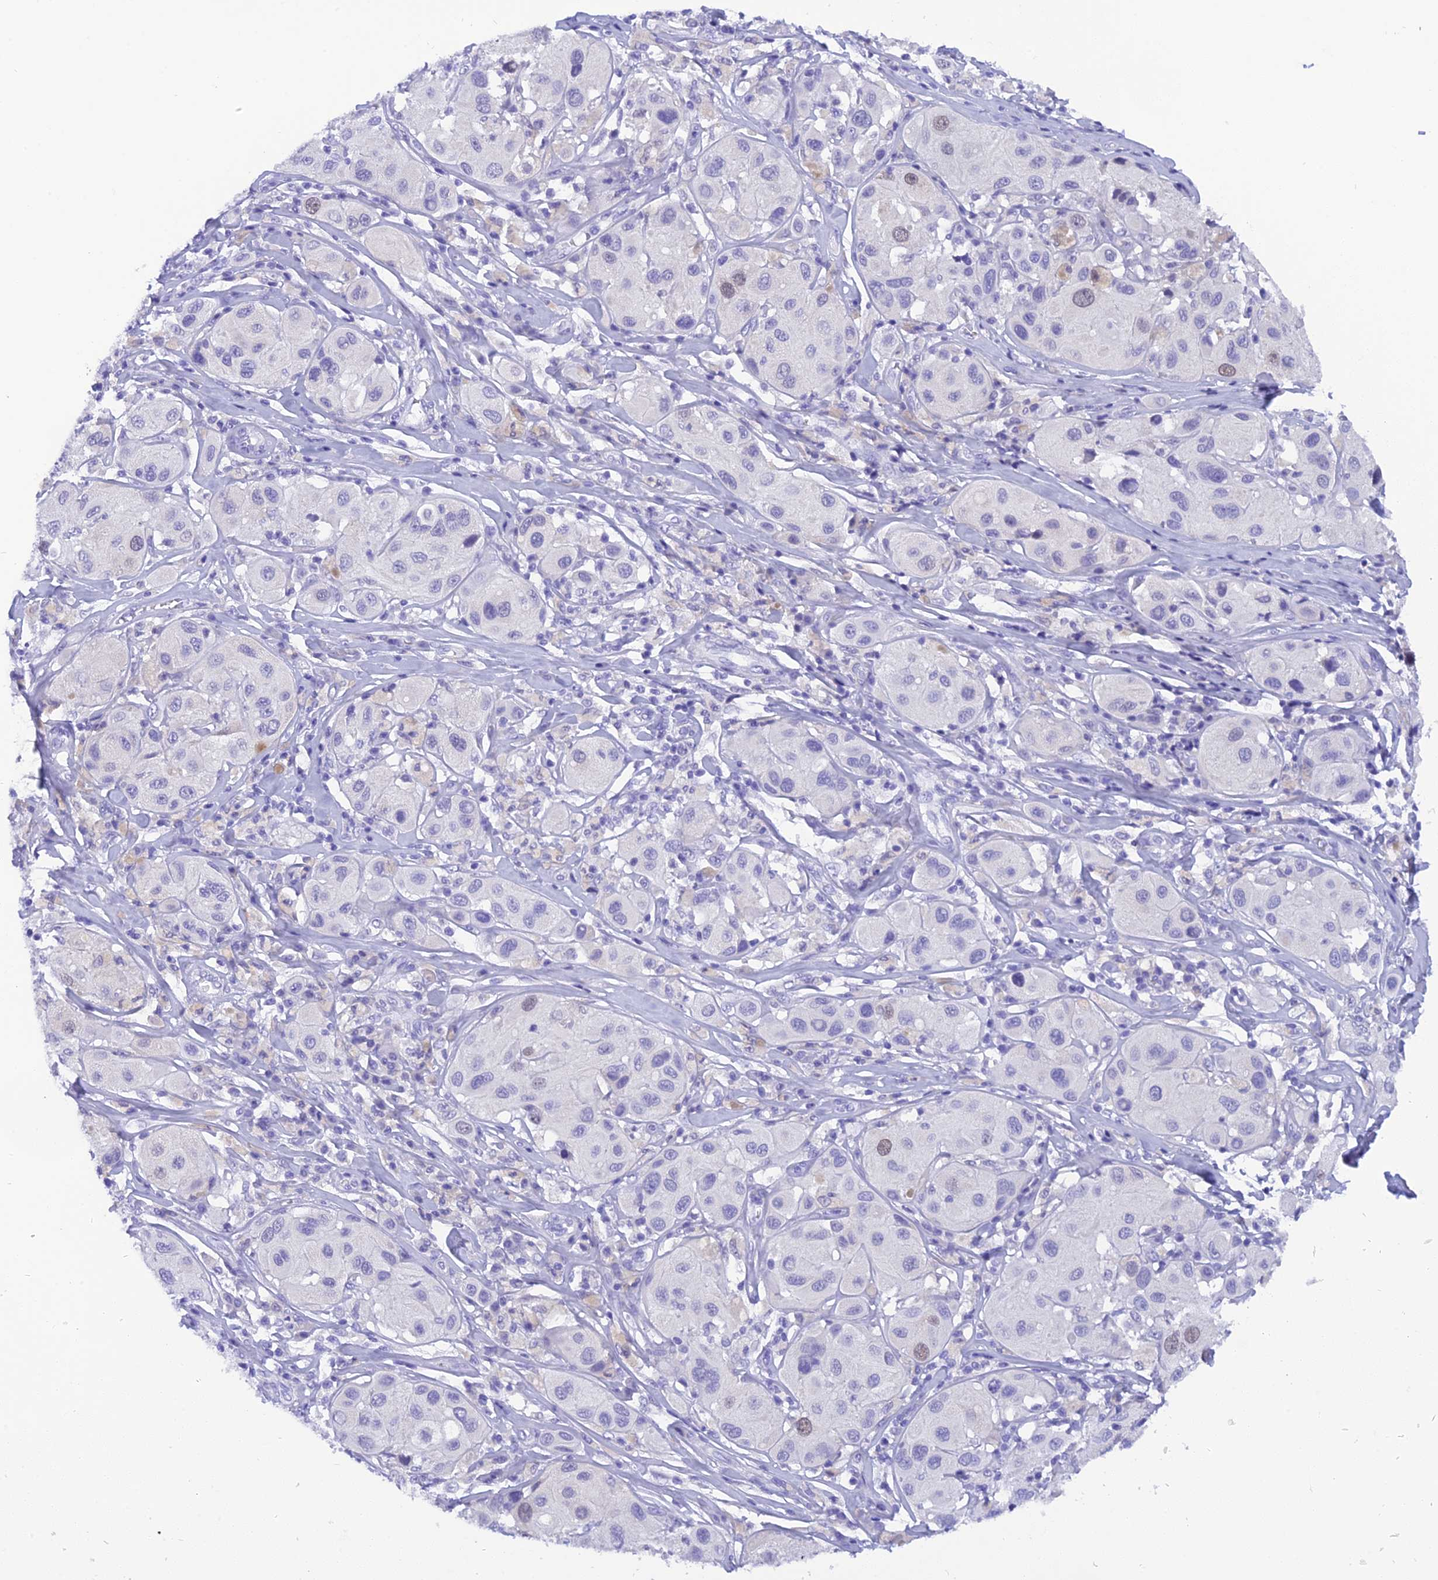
{"staining": {"intensity": "negative", "quantity": "none", "location": "none"}, "tissue": "melanoma", "cell_type": "Tumor cells", "image_type": "cancer", "snomed": [{"axis": "morphology", "description": "Malignant melanoma, Metastatic site"}, {"axis": "topography", "description": "Skin"}], "caption": "Protein analysis of malignant melanoma (metastatic site) exhibits no significant staining in tumor cells.", "gene": "KDELR3", "patient": {"sex": "male", "age": 41}}